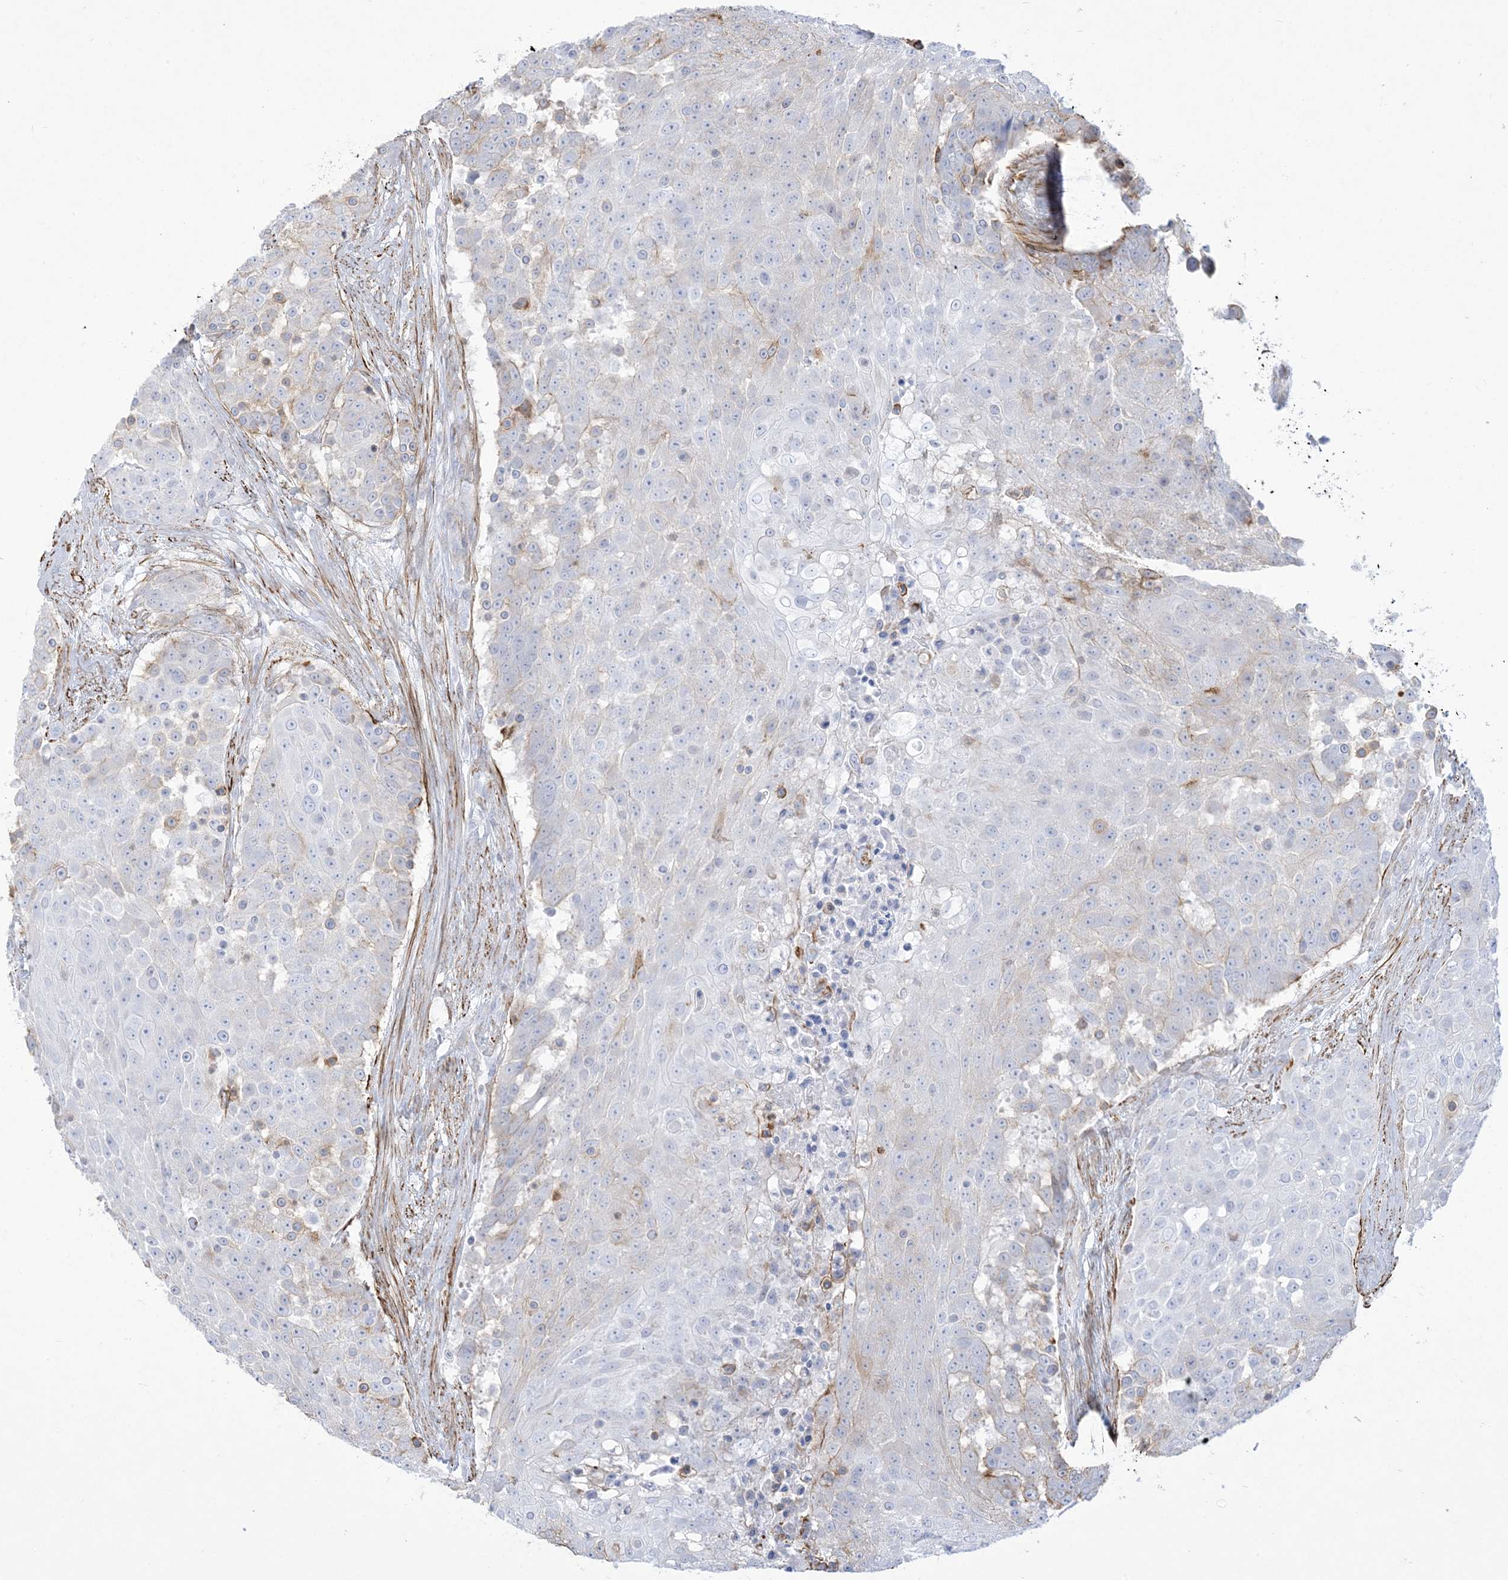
{"staining": {"intensity": "negative", "quantity": "none", "location": "none"}, "tissue": "urothelial cancer", "cell_type": "Tumor cells", "image_type": "cancer", "snomed": [{"axis": "morphology", "description": "Urothelial carcinoma, High grade"}, {"axis": "topography", "description": "Urinary bladder"}], "caption": "Urothelial carcinoma (high-grade) was stained to show a protein in brown. There is no significant expression in tumor cells.", "gene": "B3GNT7", "patient": {"sex": "female", "age": 63}}